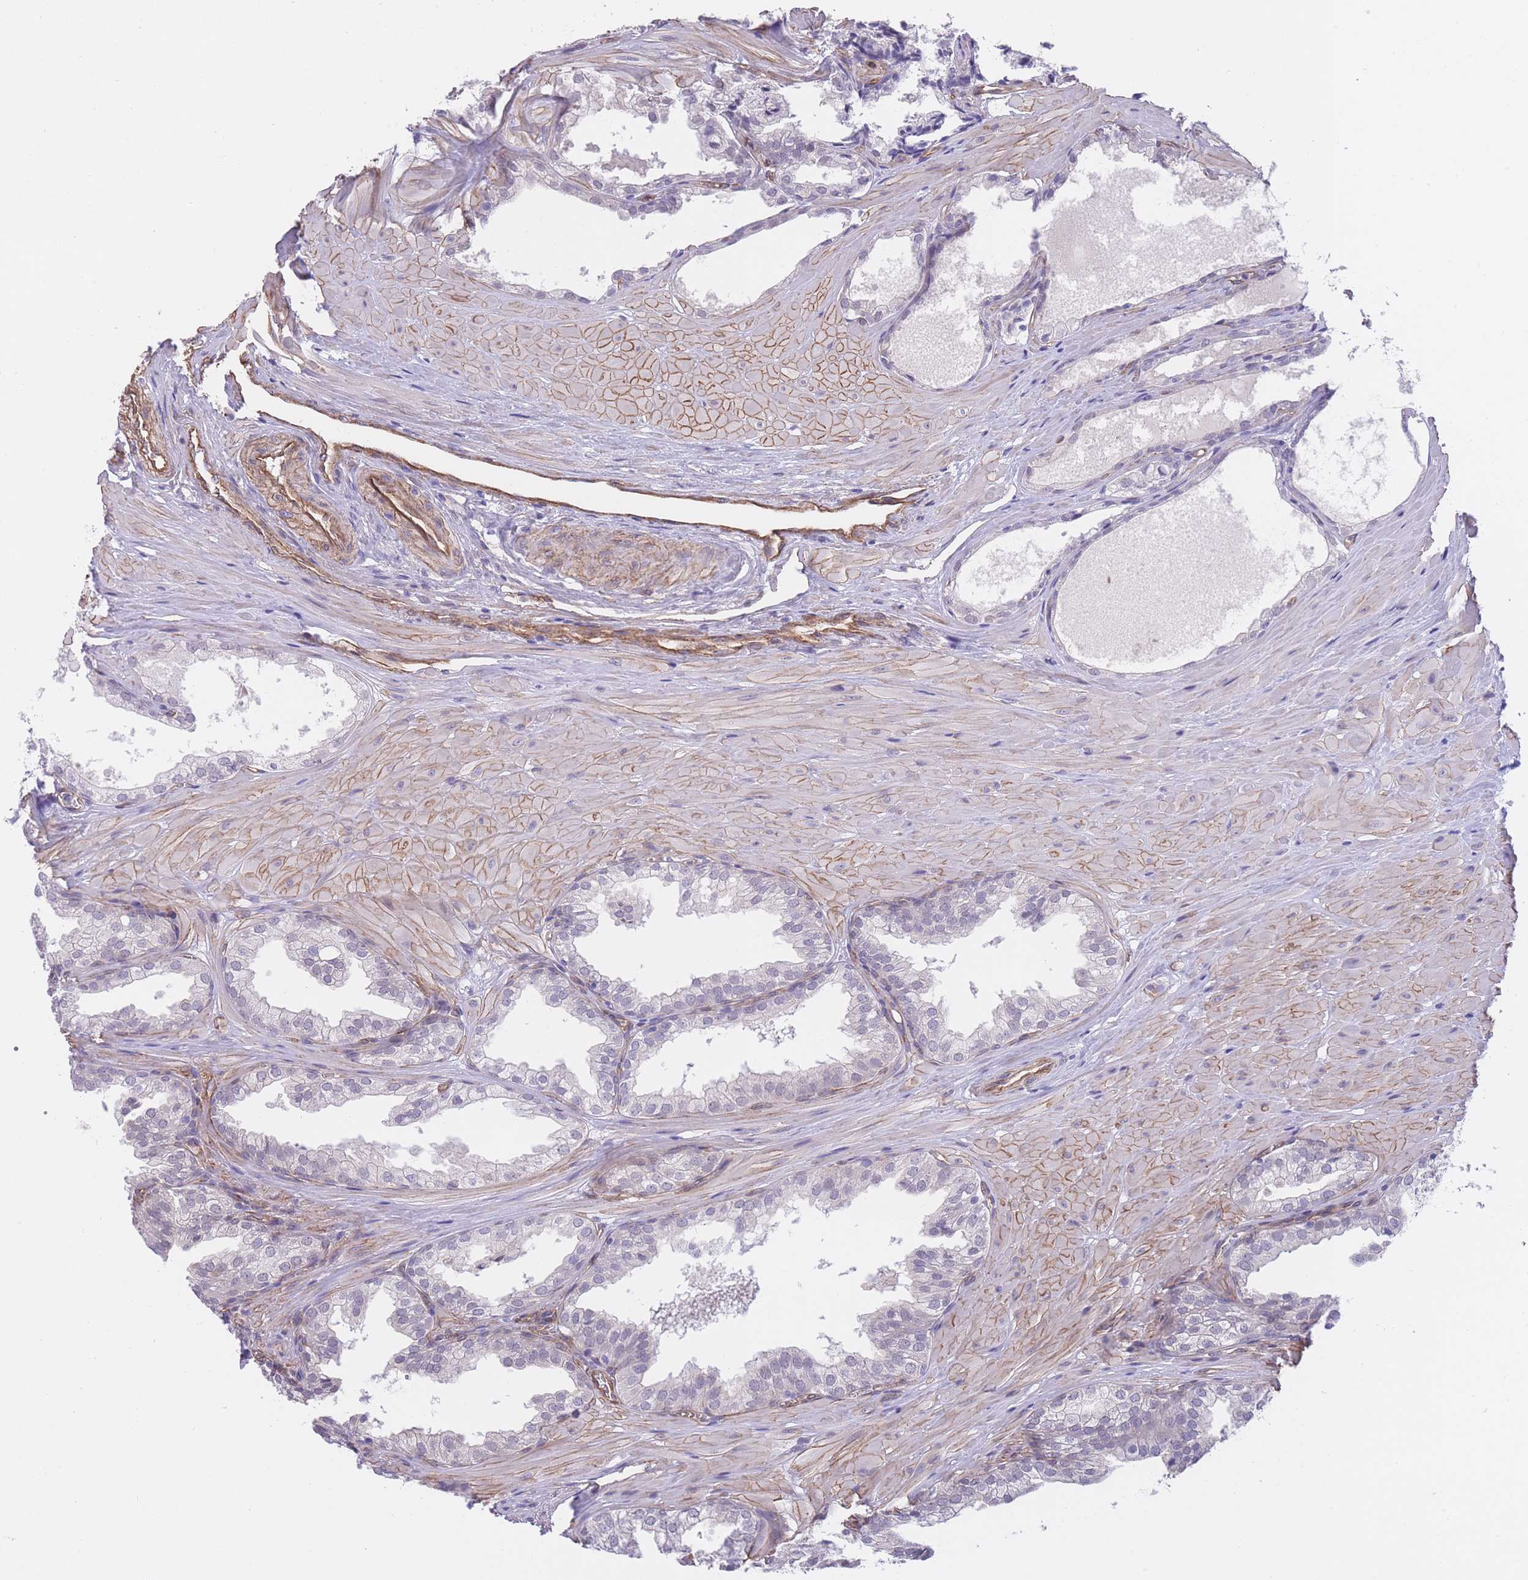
{"staining": {"intensity": "weak", "quantity": "<25%", "location": "nuclear"}, "tissue": "prostate", "cell_type": "Glandular cells", "image_type": "normal", "snomed": [{"axis": "morphology", "description": "Normal tissue, NOS"}, {"axis": "topography", "description": "Prostate"}, {"axis": "topography", "description": "Peripheral nerve tissue"}], "caption": "Human prostate stained for a protein using immunohistochemistry reveals no positivity in glandular cells.", "gene": "QTRT1", "patient": {"sex": "male", "age": 55}}